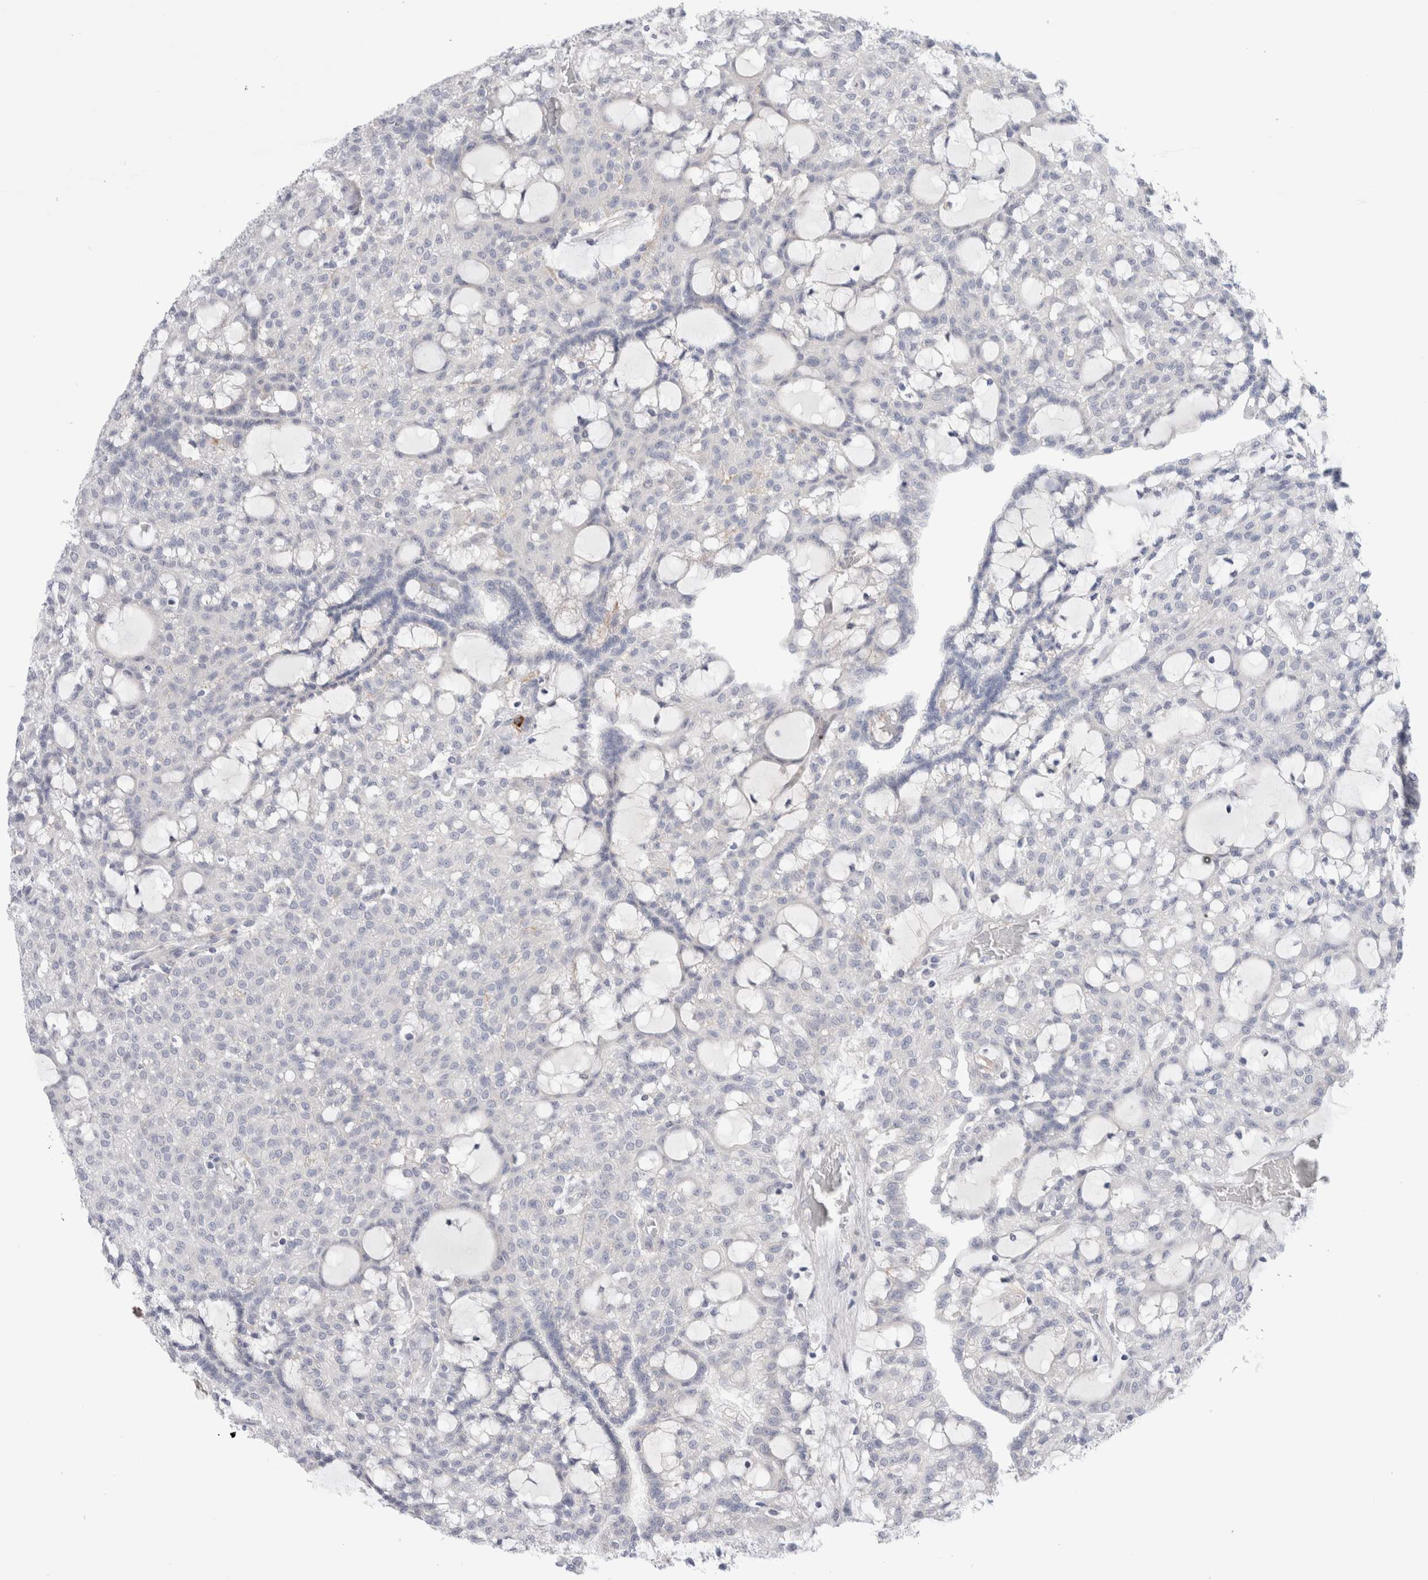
{"staining": {"intensity": "negative", "quantity": "none", "location": "none"}, "tissue": "renal cancer", "cell_type": "Tumor cells", "image_type": "cancer", "snomed": [{"axis": "morphology", "description": "Adenocarcinoma, NOS"}, {"axis": "topography", "description": "Kidney"}], "caption": "This image is of renal adenocarcinoma stained with IHC to label a protein in brown with the nuclei are counter-stained blue. There is no staining in tumor cells.", "gene": "GSDMB", "patient": {"sex": "male", "age": 63}}